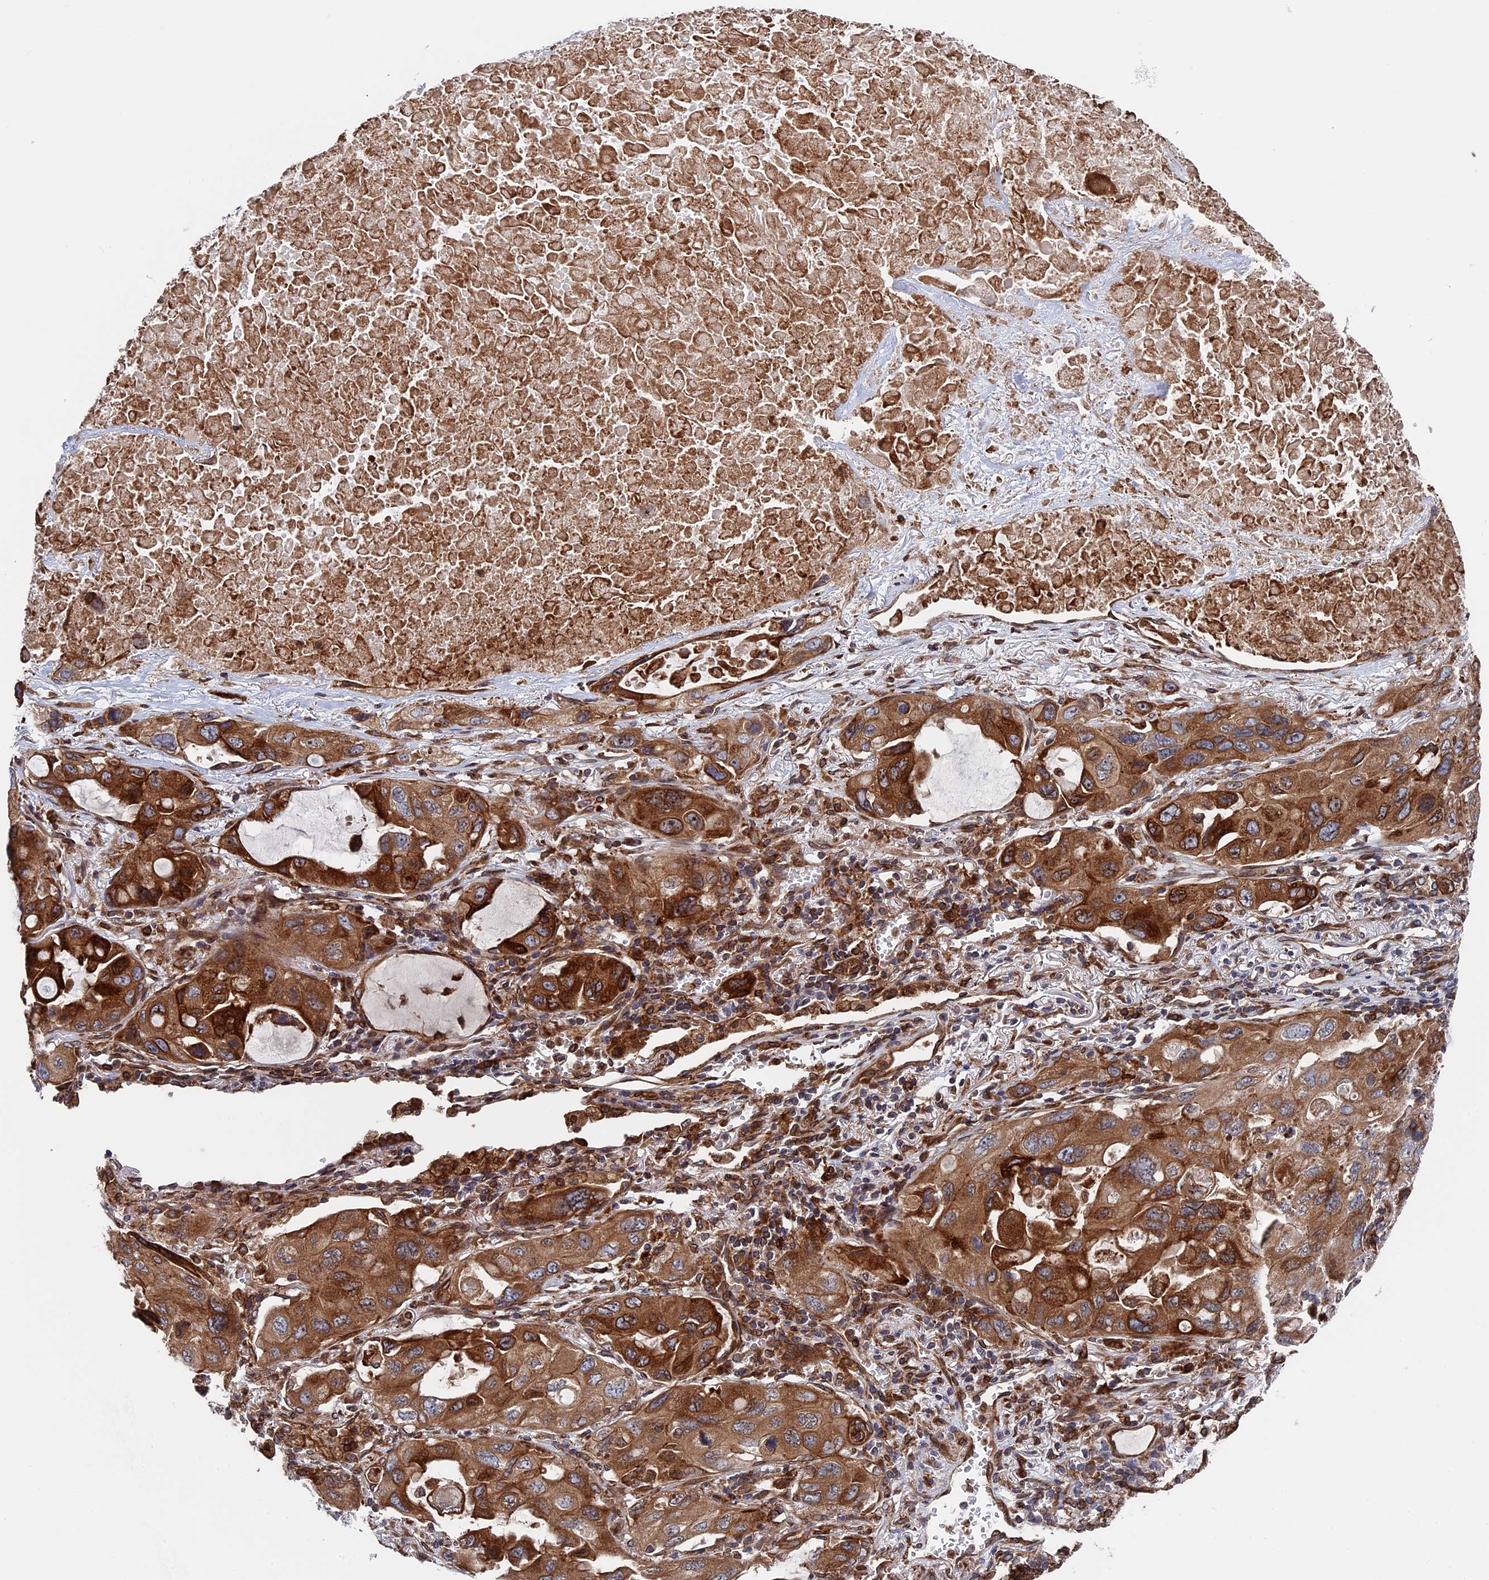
{"staining": {"intensity": "strong", "quantity": ">75%", "location": "cytoplasmic/membranous"}, "tissue": "lung cancer", "cell_type": "Tumor cells", "image_type": "cancer", "snomed": [{"axis": "morphology", "description": "Squamous cell carcinoma, NOS"}, {"axis": "topography", "description": "Lung"}], "caption": "Strong cytoplasmic/membranous positivity is present in approximately >75% of tumor cells in lung cancer (squamous cell carcinoma).", "gene": "RPUSD1", "patient": {"sex": "female", "age": 73}}